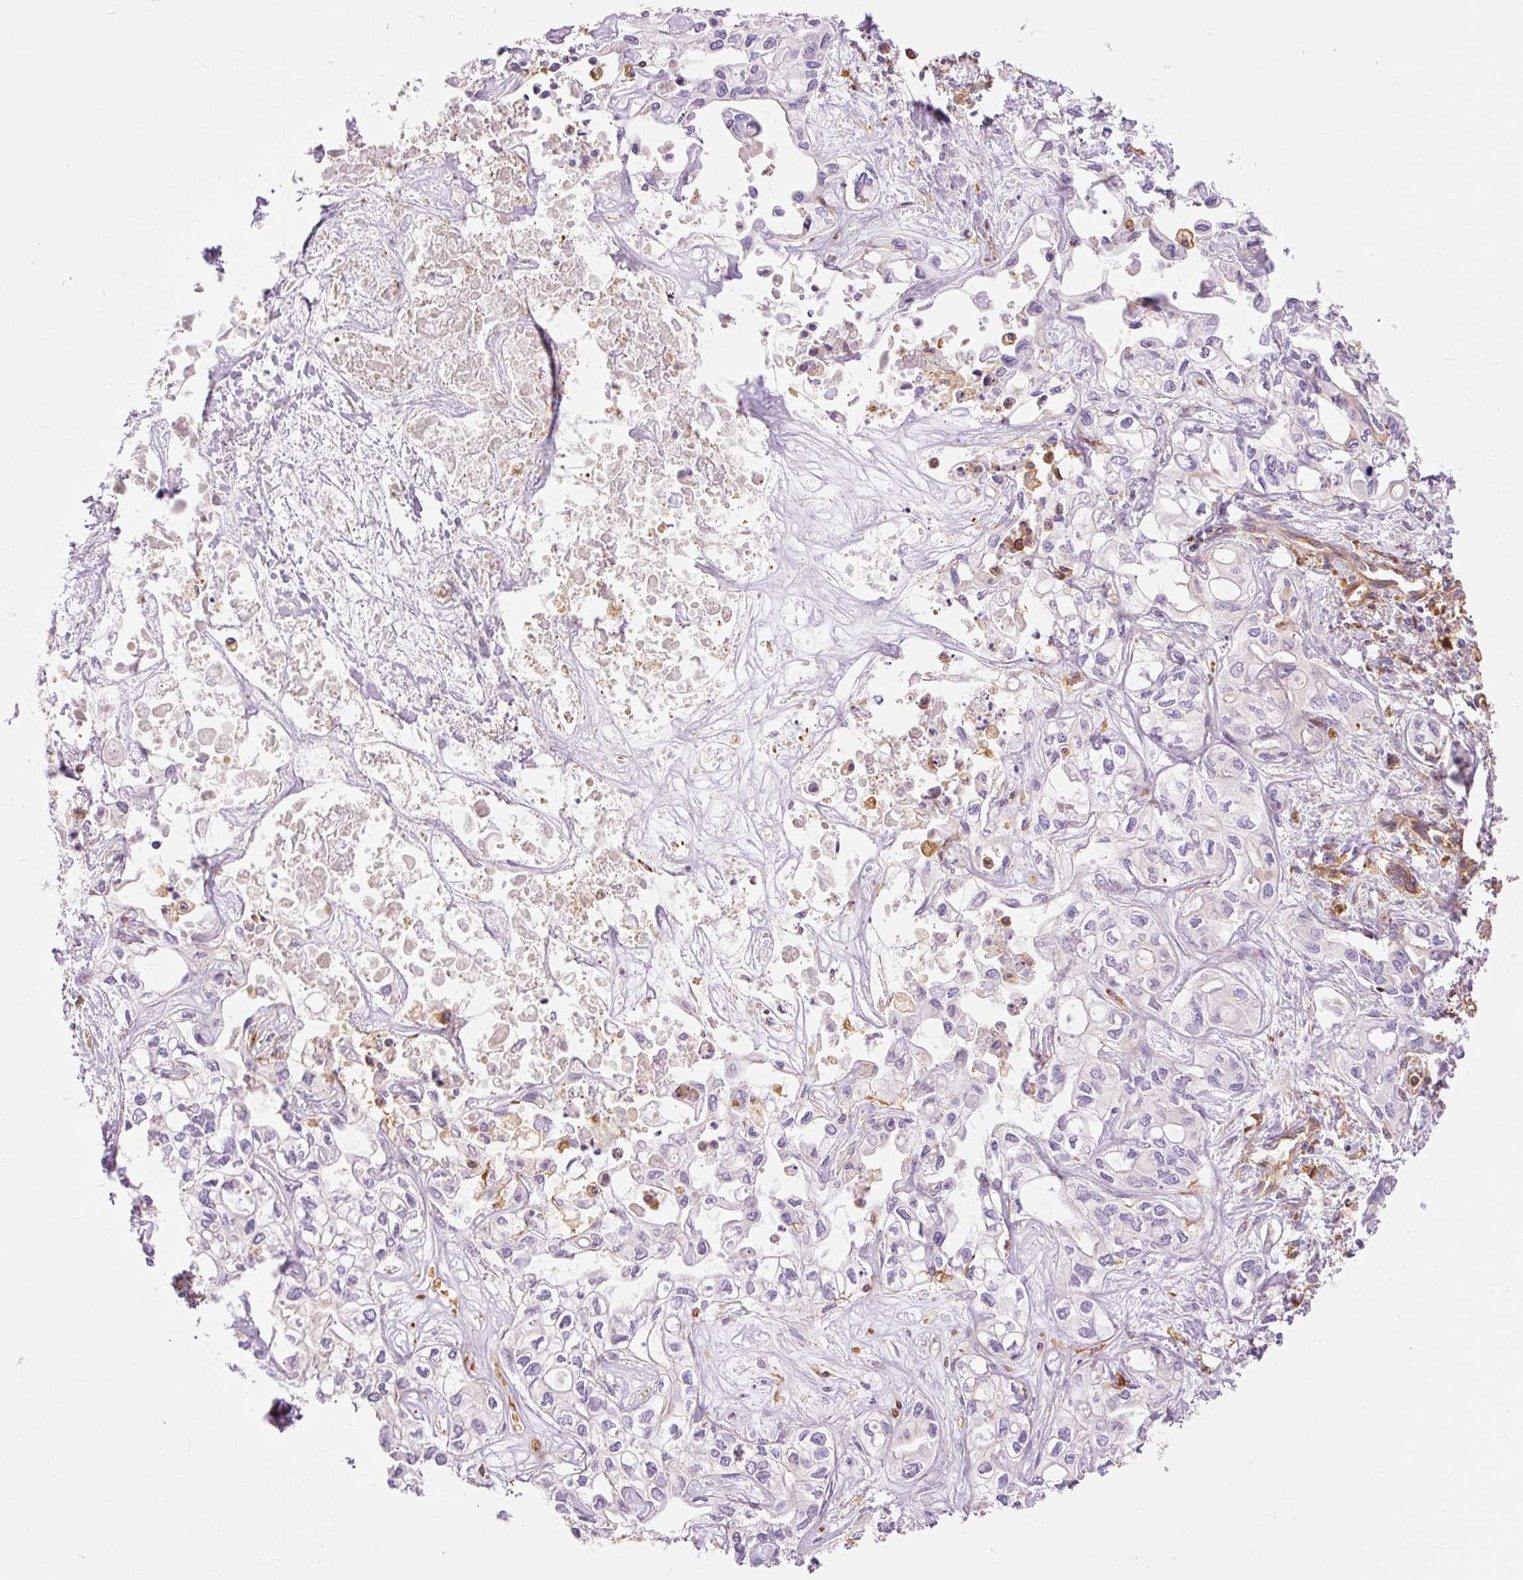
{"staining": {"intensity": "negative", "quantity": "none", "location": "none"}, "tissue": "liver cancer", "cell_type": "Tumor cells", "image_type": "cancer", "snomed": [{"axis": "morphology", "description": "Cholangiocarcinoma"}, {"axis": "topography", "description": "Liver"}], "caption": "The IHC photomicrograph has no significant positivity in tumor cells of liver cancer (cholangiocarcinoma) tissue.", "gene": "IL10RB", "patient": {"sex": "female", "age": 64}}